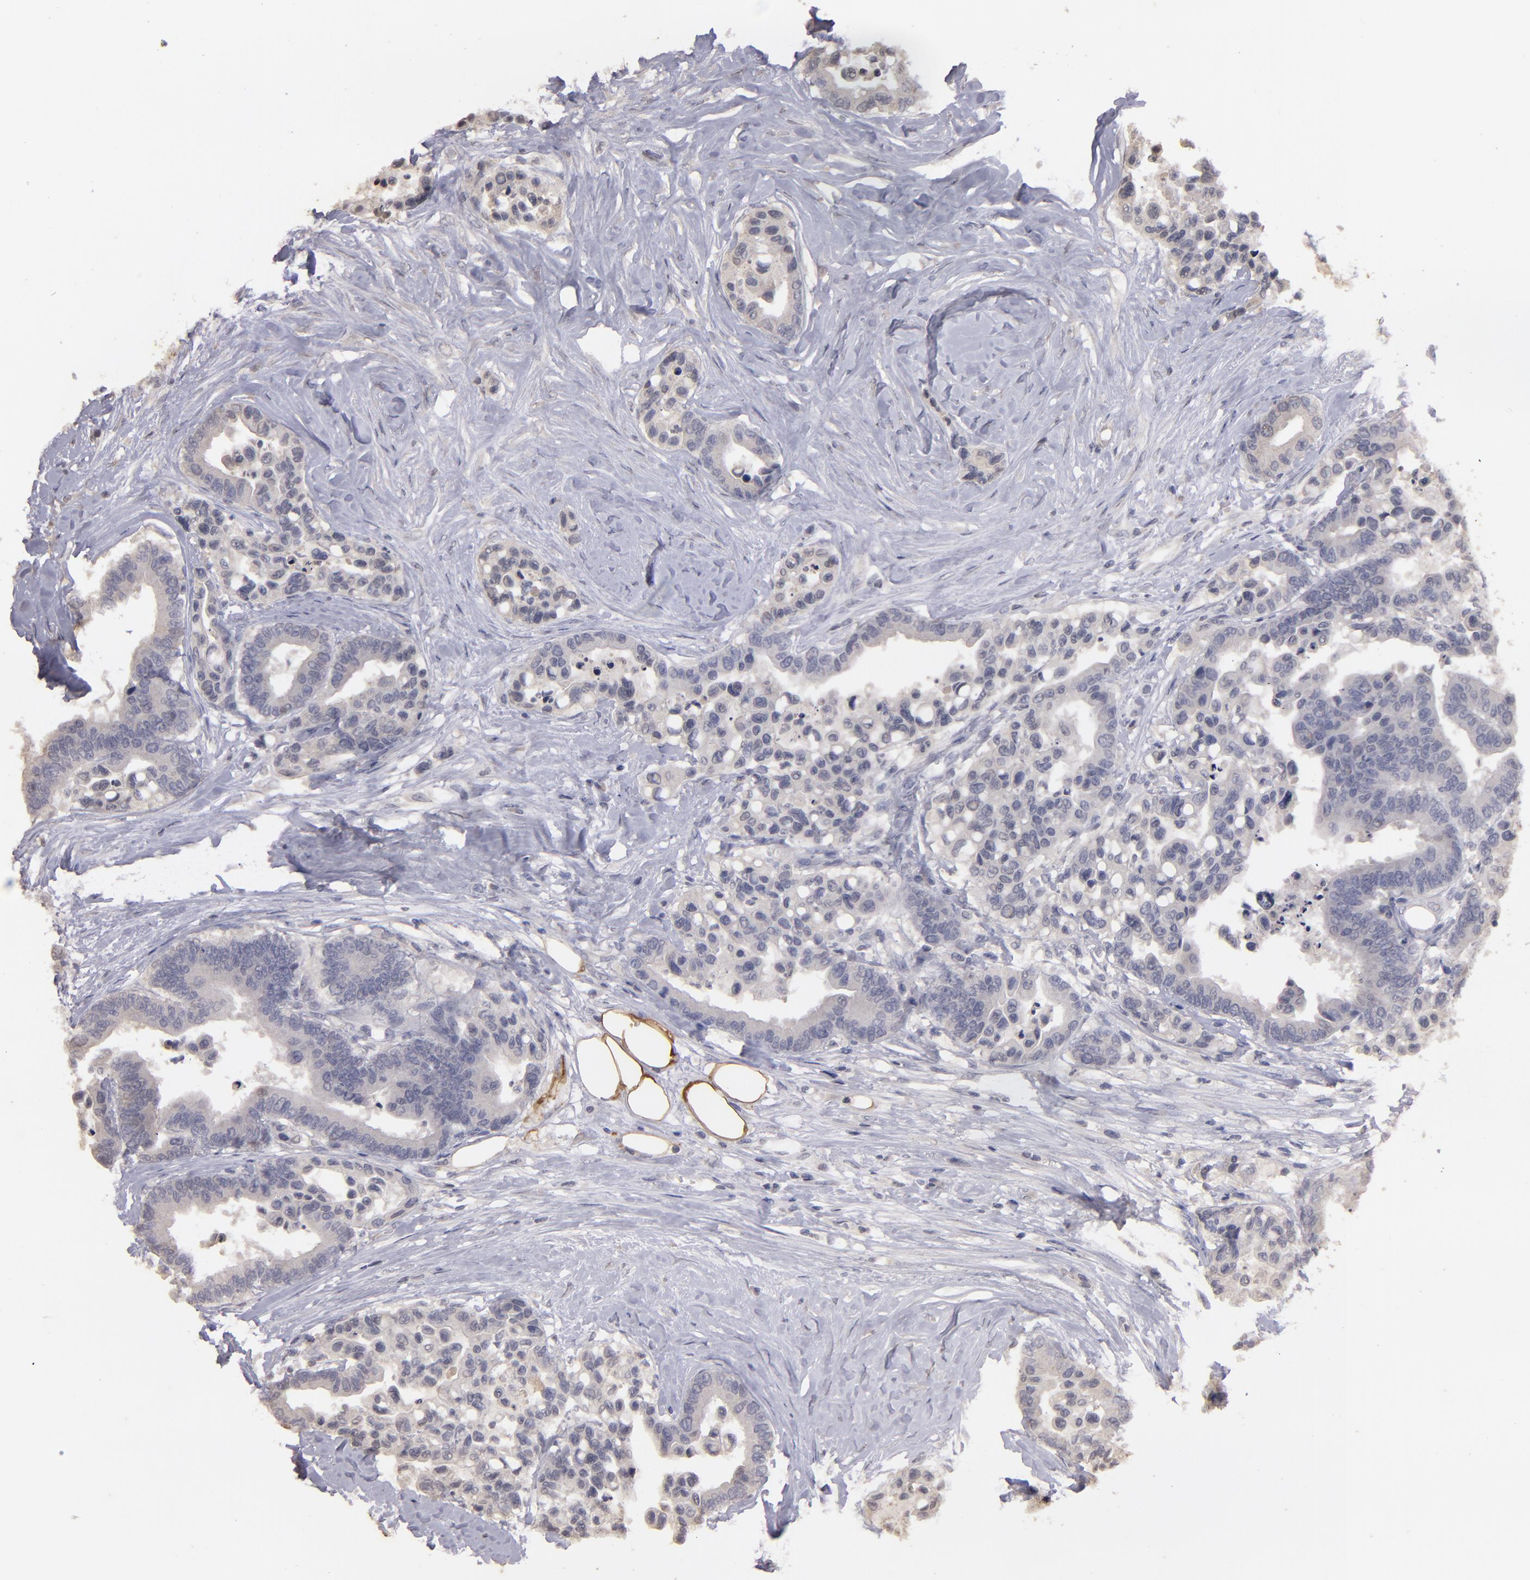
{"staining": {"intensity": "negative", "quantity": "none", "location": "none"}, "tissue": "colorectal cancer", "cell_type": "Tumor cells", "image_type": "cancer", "snomed": [{"axis": "morphology", "description": "Adenocarcinoma, NOS"}, {"axis": "topography", "description": "Colon"}], "caption": "Human colorectal adenocarcinoma stained for a protein using immunohistochemistry (IHC) exhibits no expression in tumor cells.", "gene": "S100A1", "patient": {"sex": "male", "age": 82}}